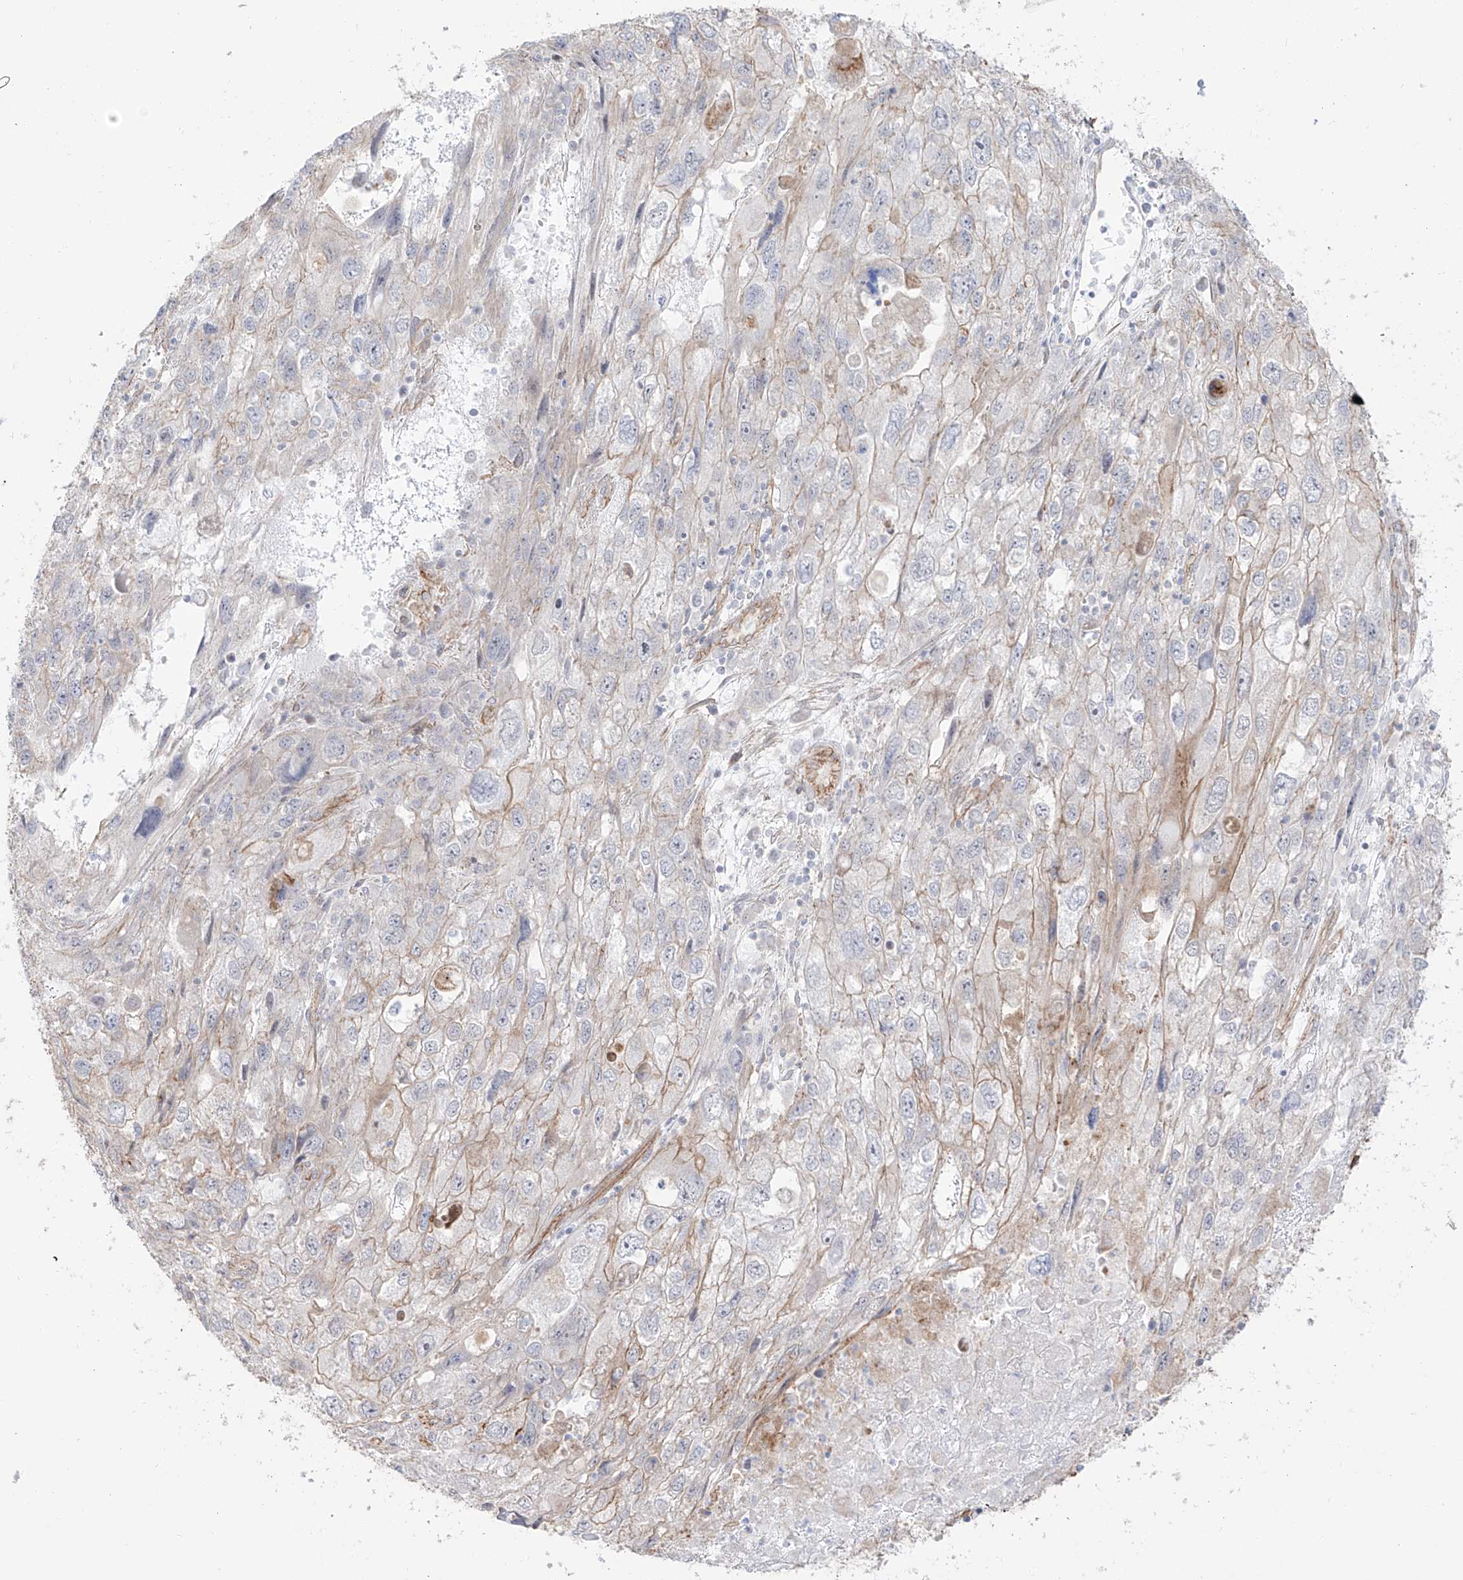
{"staining": {"intensity": "weak", "quantity": "<25%", "location": "cytoplasmic/membranous"}, "tissue": "endometrial cancer", "cell_type": "Tumor cells", "image_type": "cancer", "snomed": [{"axis": "morphology", "description": "Adenocarcinoma, NOS"}, {"axis": "topography", "description": "Endometrium"}], "caption": "There is no significant staining in tumor cells of adenocarcinoma (endometrial). (IHC, brightfield microscopy, high magnification).", "gene": "ZNF180", "patient": {"sex": "female", "age": 49}}